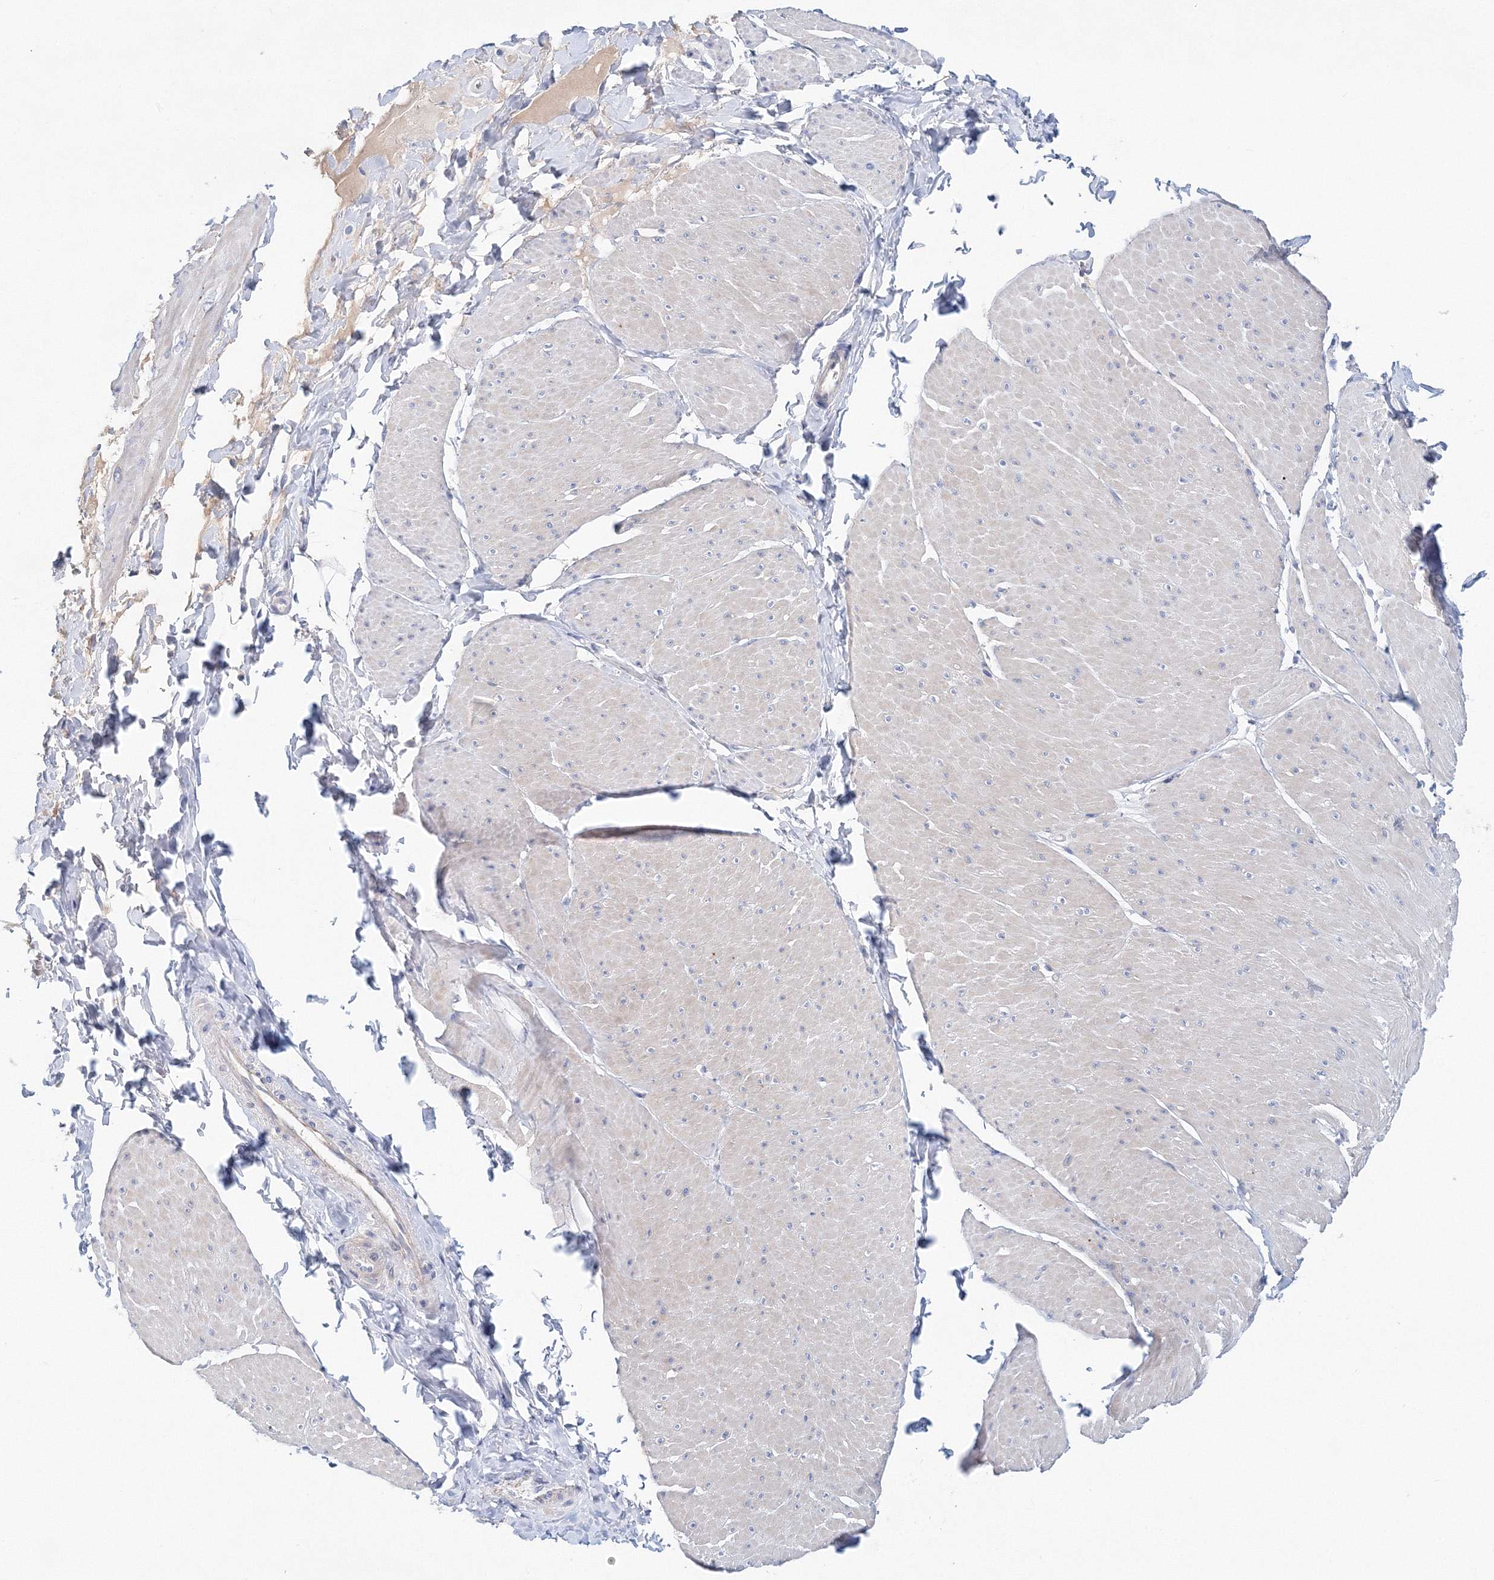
{"staining": {"intensity": "negative", "quantity": "none", "location": "none"}, "tissue": "smooth muscle", "cell_type": "Smooth muscle cells", "image_type": "normal", "snomed": [{"axis": "morphology", "description": "Urothelial carcinoma, High grade"}, {"axis": "topography", "description": "Urinary bladder"}], "caption": "IHC photomicrograph of unremarkable smooth muscle: human smooth muscle stained with DAB reveals no significant protein positivity in smooth muscle cells.", "gene": "LRRIQ4", "patient": {"sex": "male", "age": 46}}